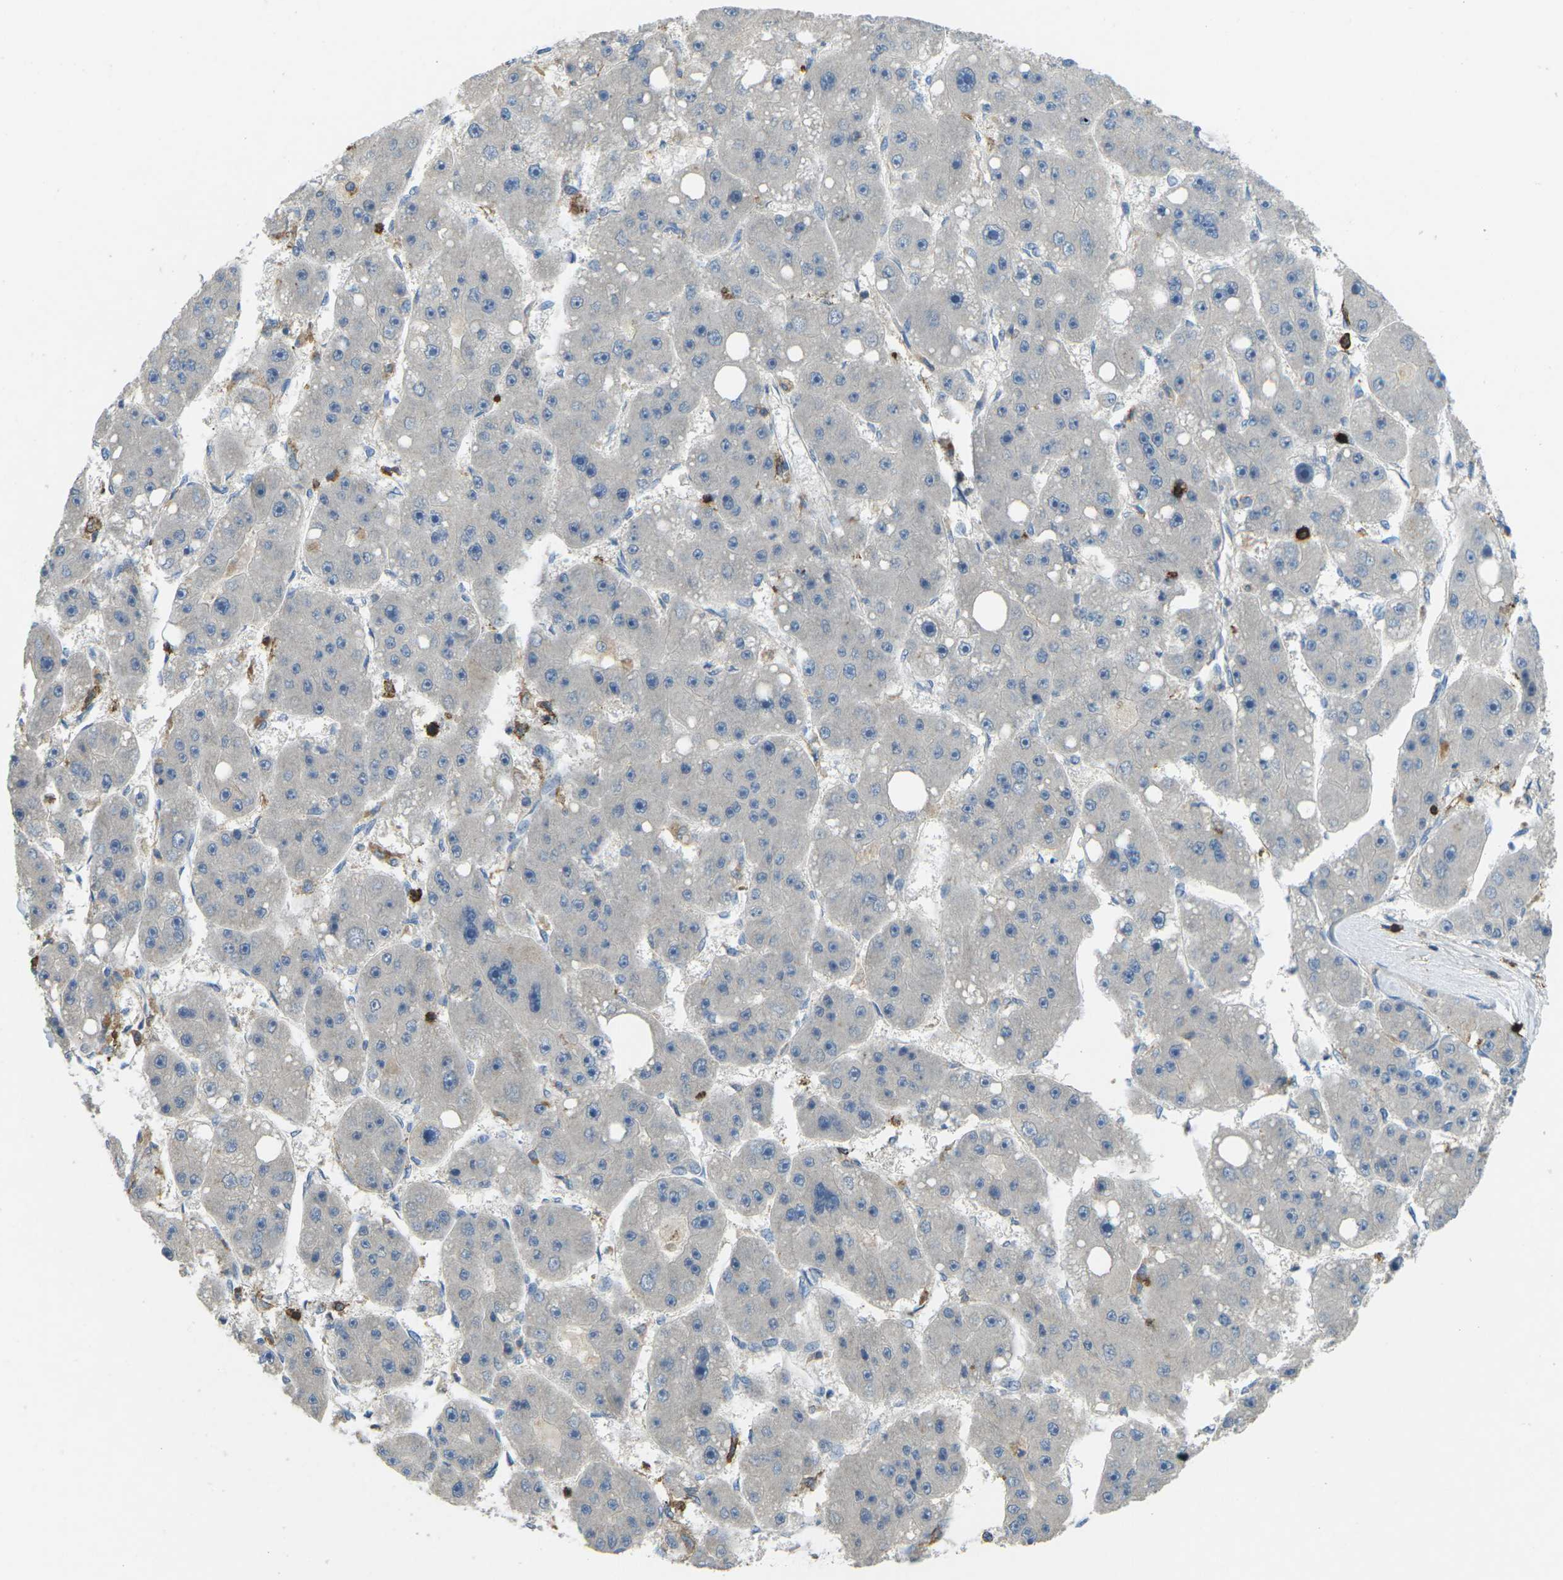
{"staining": {"intensity": "negative", "quantity": "none", "location": "none"}, "tissue": "liver cancer", "cell_type": "Tumor cells", "image_type": "cancer", "snomed": [{"axis": "morphology", "description": "Carcinoma, Hepatocellular, NOS"}, {"axis": "topography", "description": "Liver"}], "caption": "Liver cancer (hepatocellular carcinoma) was stained to show a protein in brown. There is no significant expression in tumor cells.", "gene": "CD19", "patient": {"sex": "female", "age": 61}}